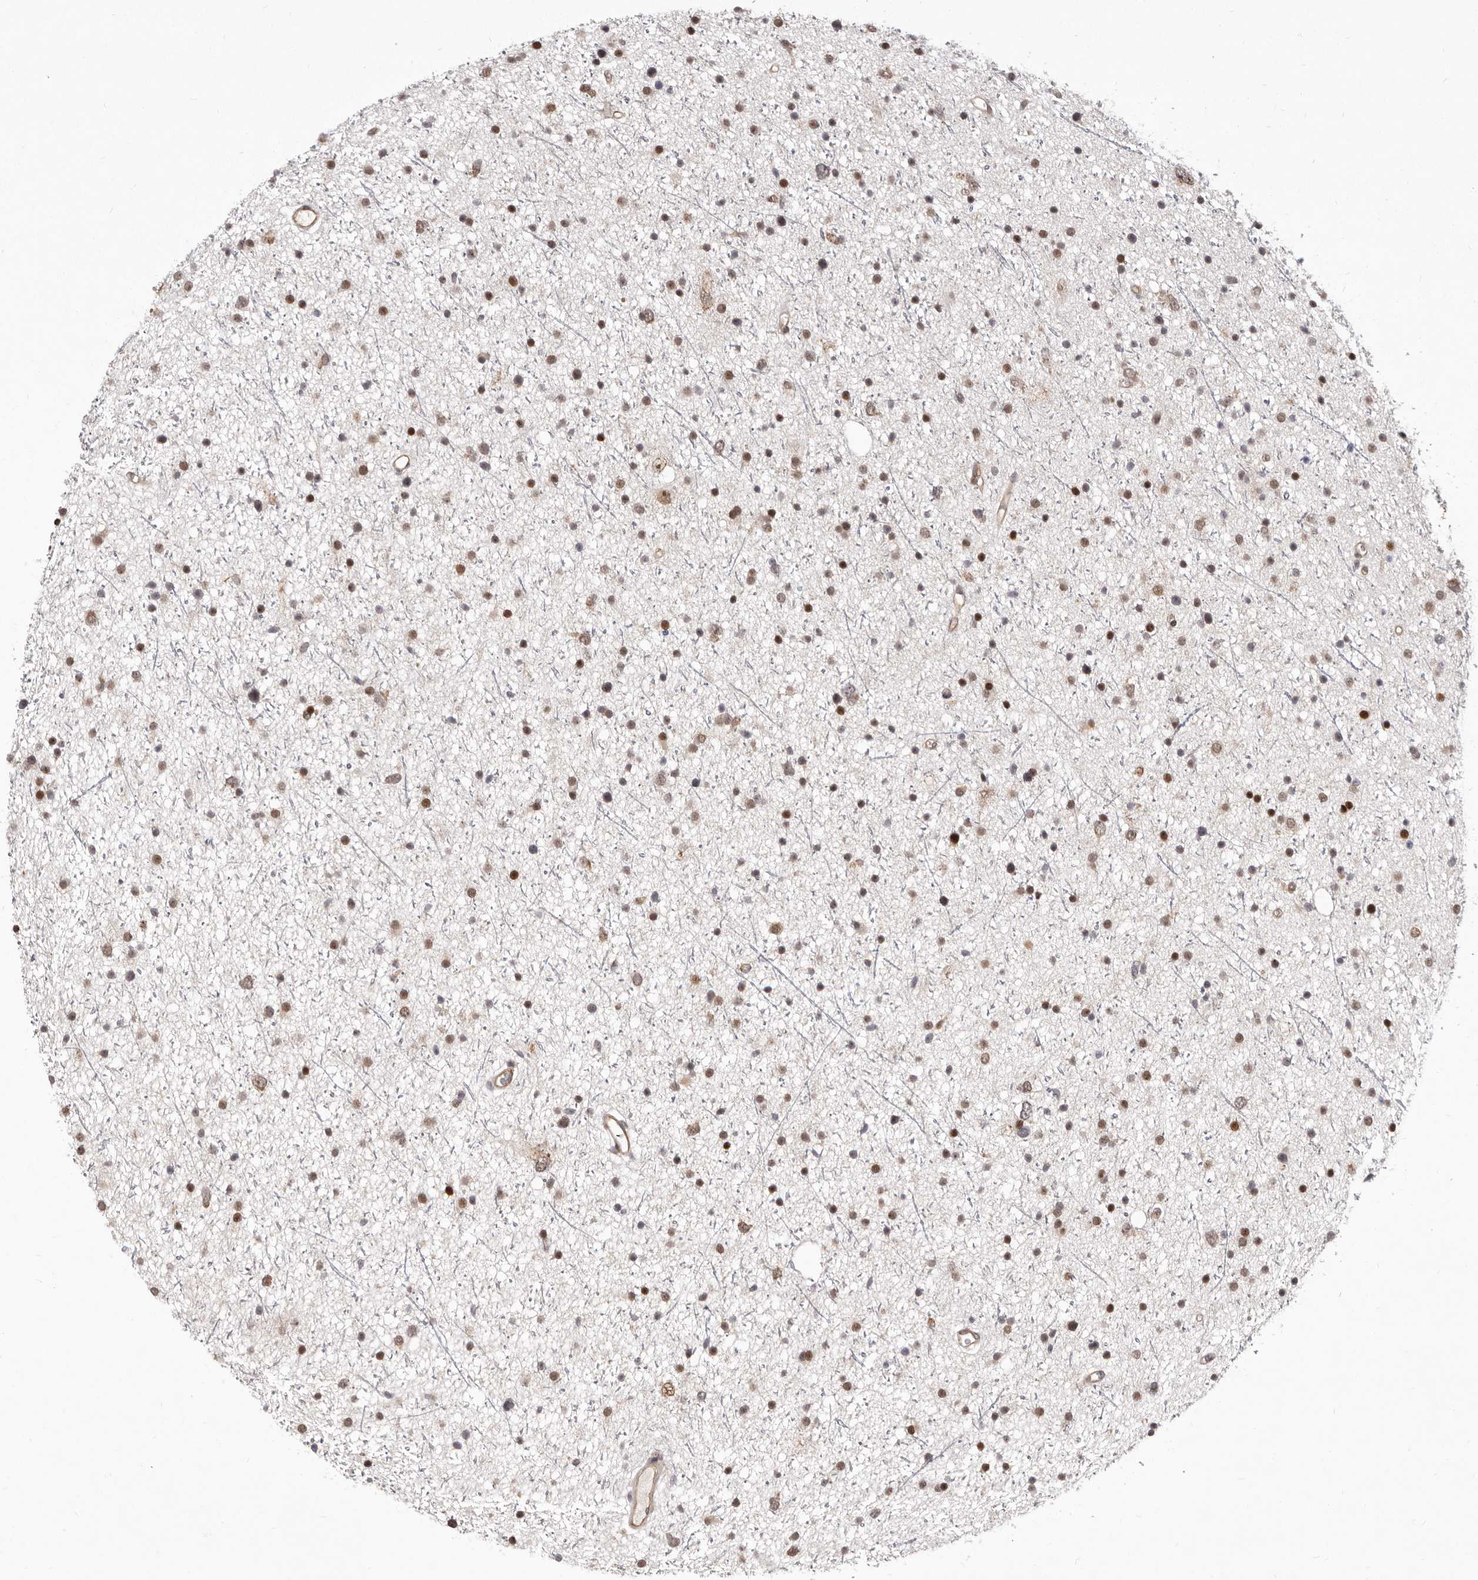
{"staining": {"intensity": "moderate", "quantity": ">75%", "location": "cytoplasmic/membranous,nuclear"}, "tissue": "glioma", "cell_type": "Tumor cells", "image_type": "cancer", "snomed": [{"axis": "morphology", "description": "Glioma, malignant, Low grade"}, {"axis": "topography", "description": "Cerebral cortex"}], "caption": "Immunohistochemical staining of low-grade glioma (malignant) displays medium levels of moderate cytoplasmic/membranous and nuclear protein positivity in about >75% of tumor cells.", "gene": "GLRX3", "patient": {"sex": "female", "age": 39}}